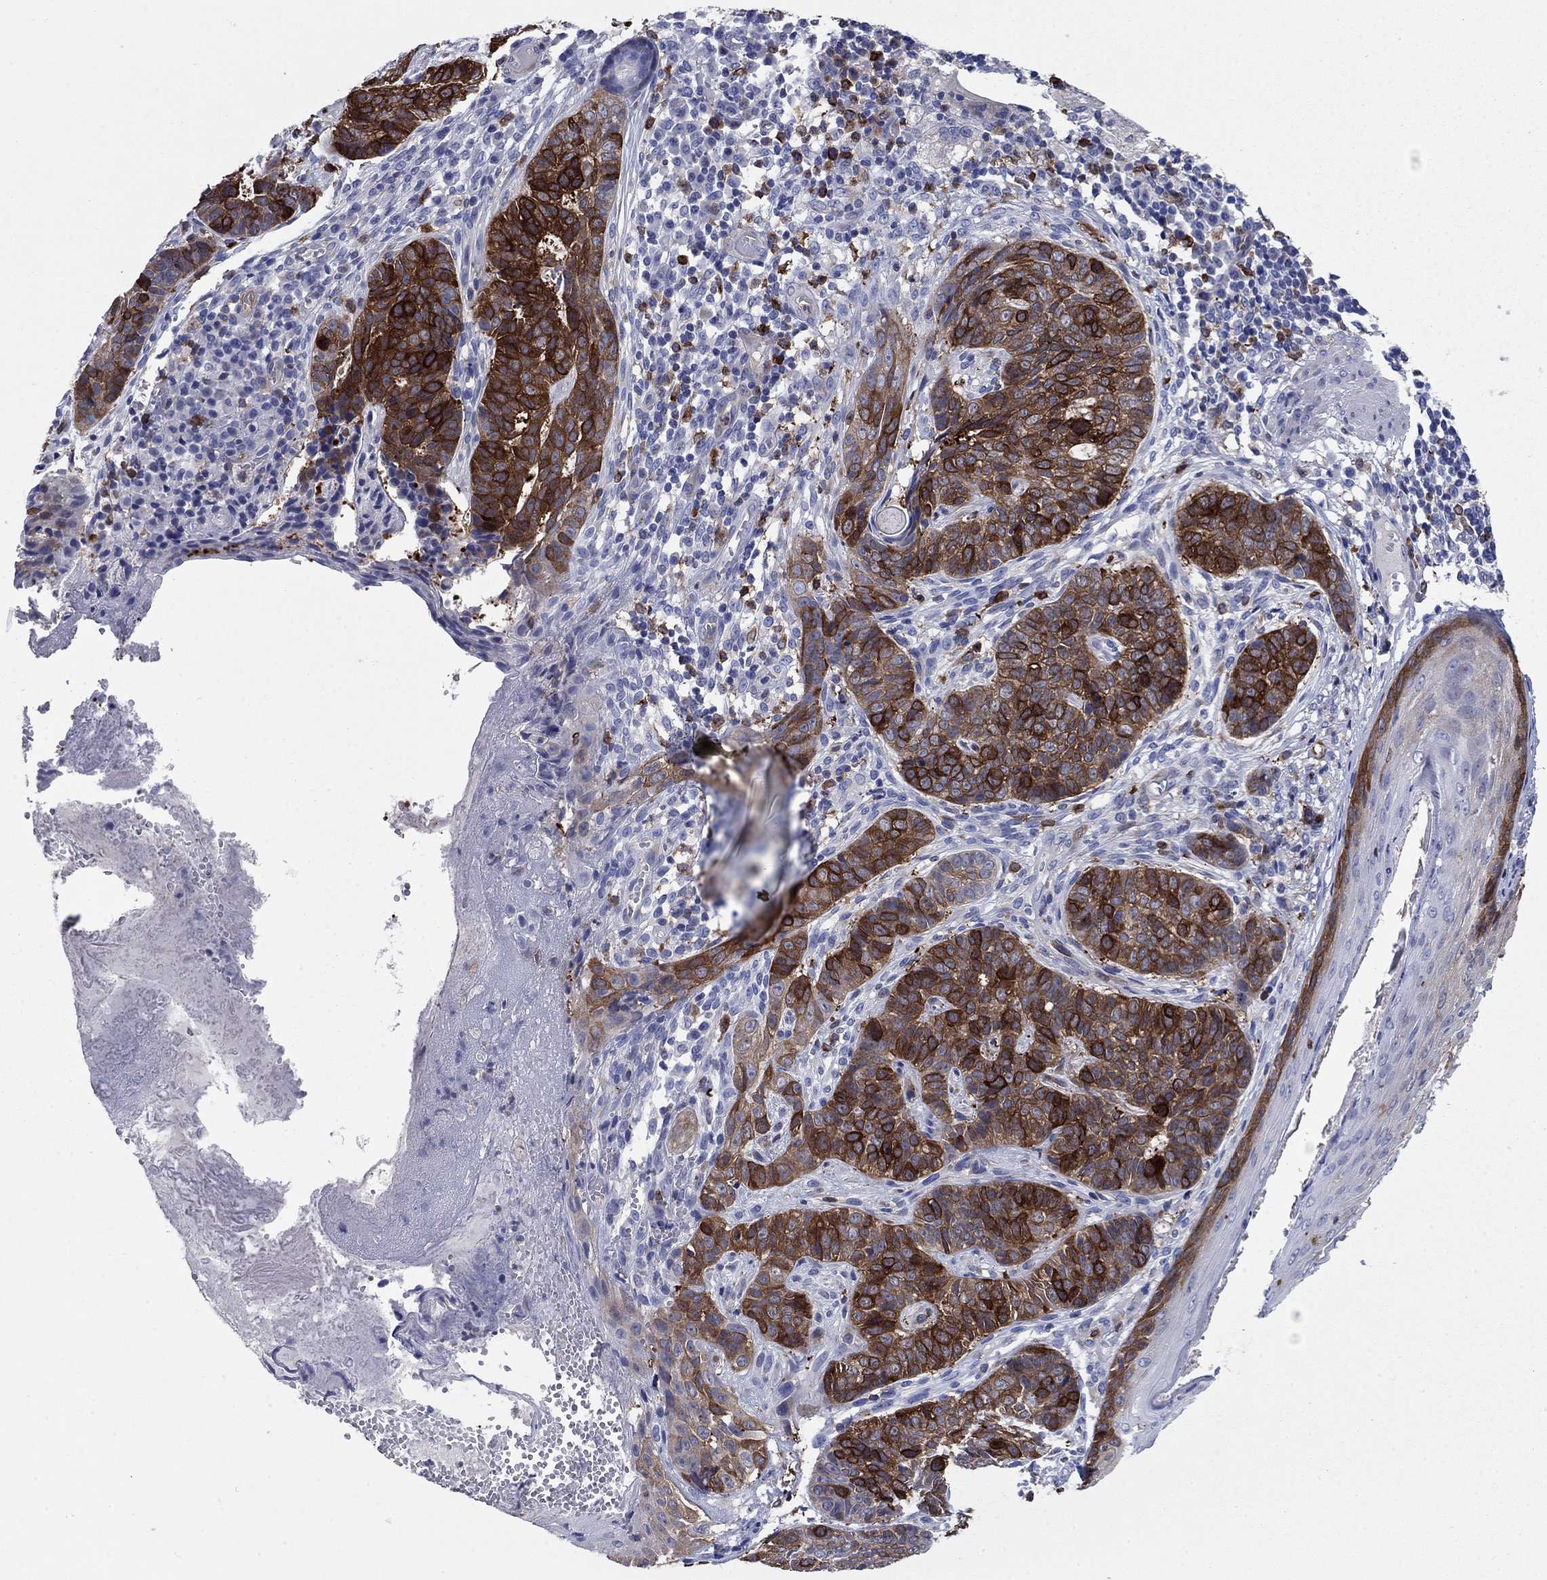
{"staining": {"intensity": "strong", "quantity": "25%-75%", "location": "cytoplasmic/membranous"}, "tissue": "skin cancer", "cell_type": "Tumor cells", "image_type": "cancer", "snomed": [{"axis": "morphology", "description": "Basal cell carcinoma"}, {"axis": "topography", "description": "Skin"}], "caption": "Tumor cells reveal high levels of strong cytoplasmic/membranous staining in approximately 25%-75% of cells in skin cancer (basal cell carcinoma).", "gene": "STMN1", "patient": {"sex": "female", "age": 69}}